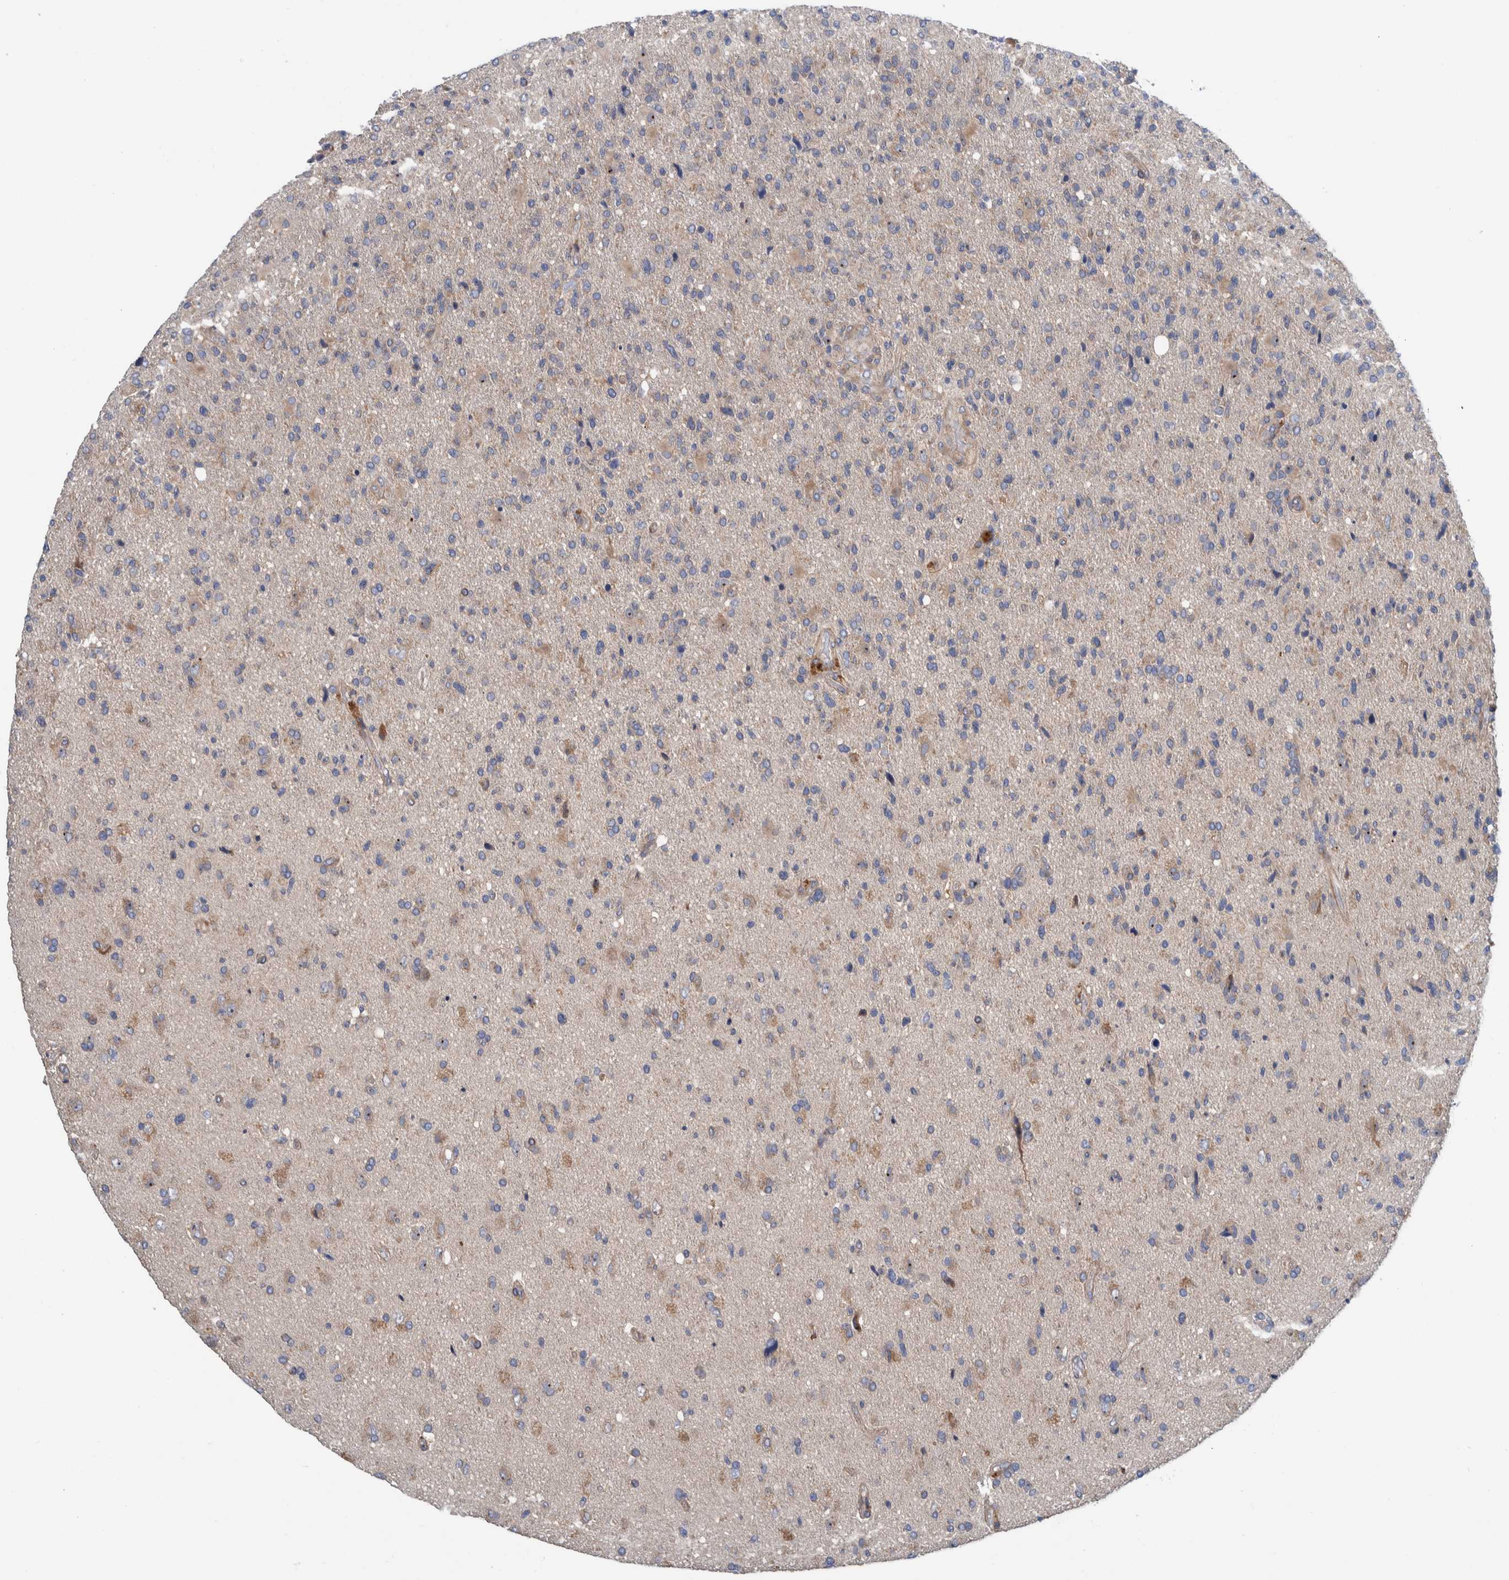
{"staining": {"intensity": "weak", "quantity": "25%-75%", "location": "cytoplasmic/membranous"}, "tissue": "glioma", "cell_type": "Tumor cells", "image_type": "cancer", "snomed": [{"axis": "morphology", "description": "Glioma, malignant, High grade"}, {"axis": "topography", "description": "Brain"}], "caption": "Brown immunohistochemical staining in human malignant glioma (high-grade) shows weak cytoplasmic/membranous positivity in approximately 25%-75% of tumor cells. (Stains: DAB (3,3'-diaminobenzidine) in brown, nuclei in blue, Microscopy: brightfield microscopy at high magnification).", "gene": "CCM2", "patient": {"sex": "male", "age": 72}}